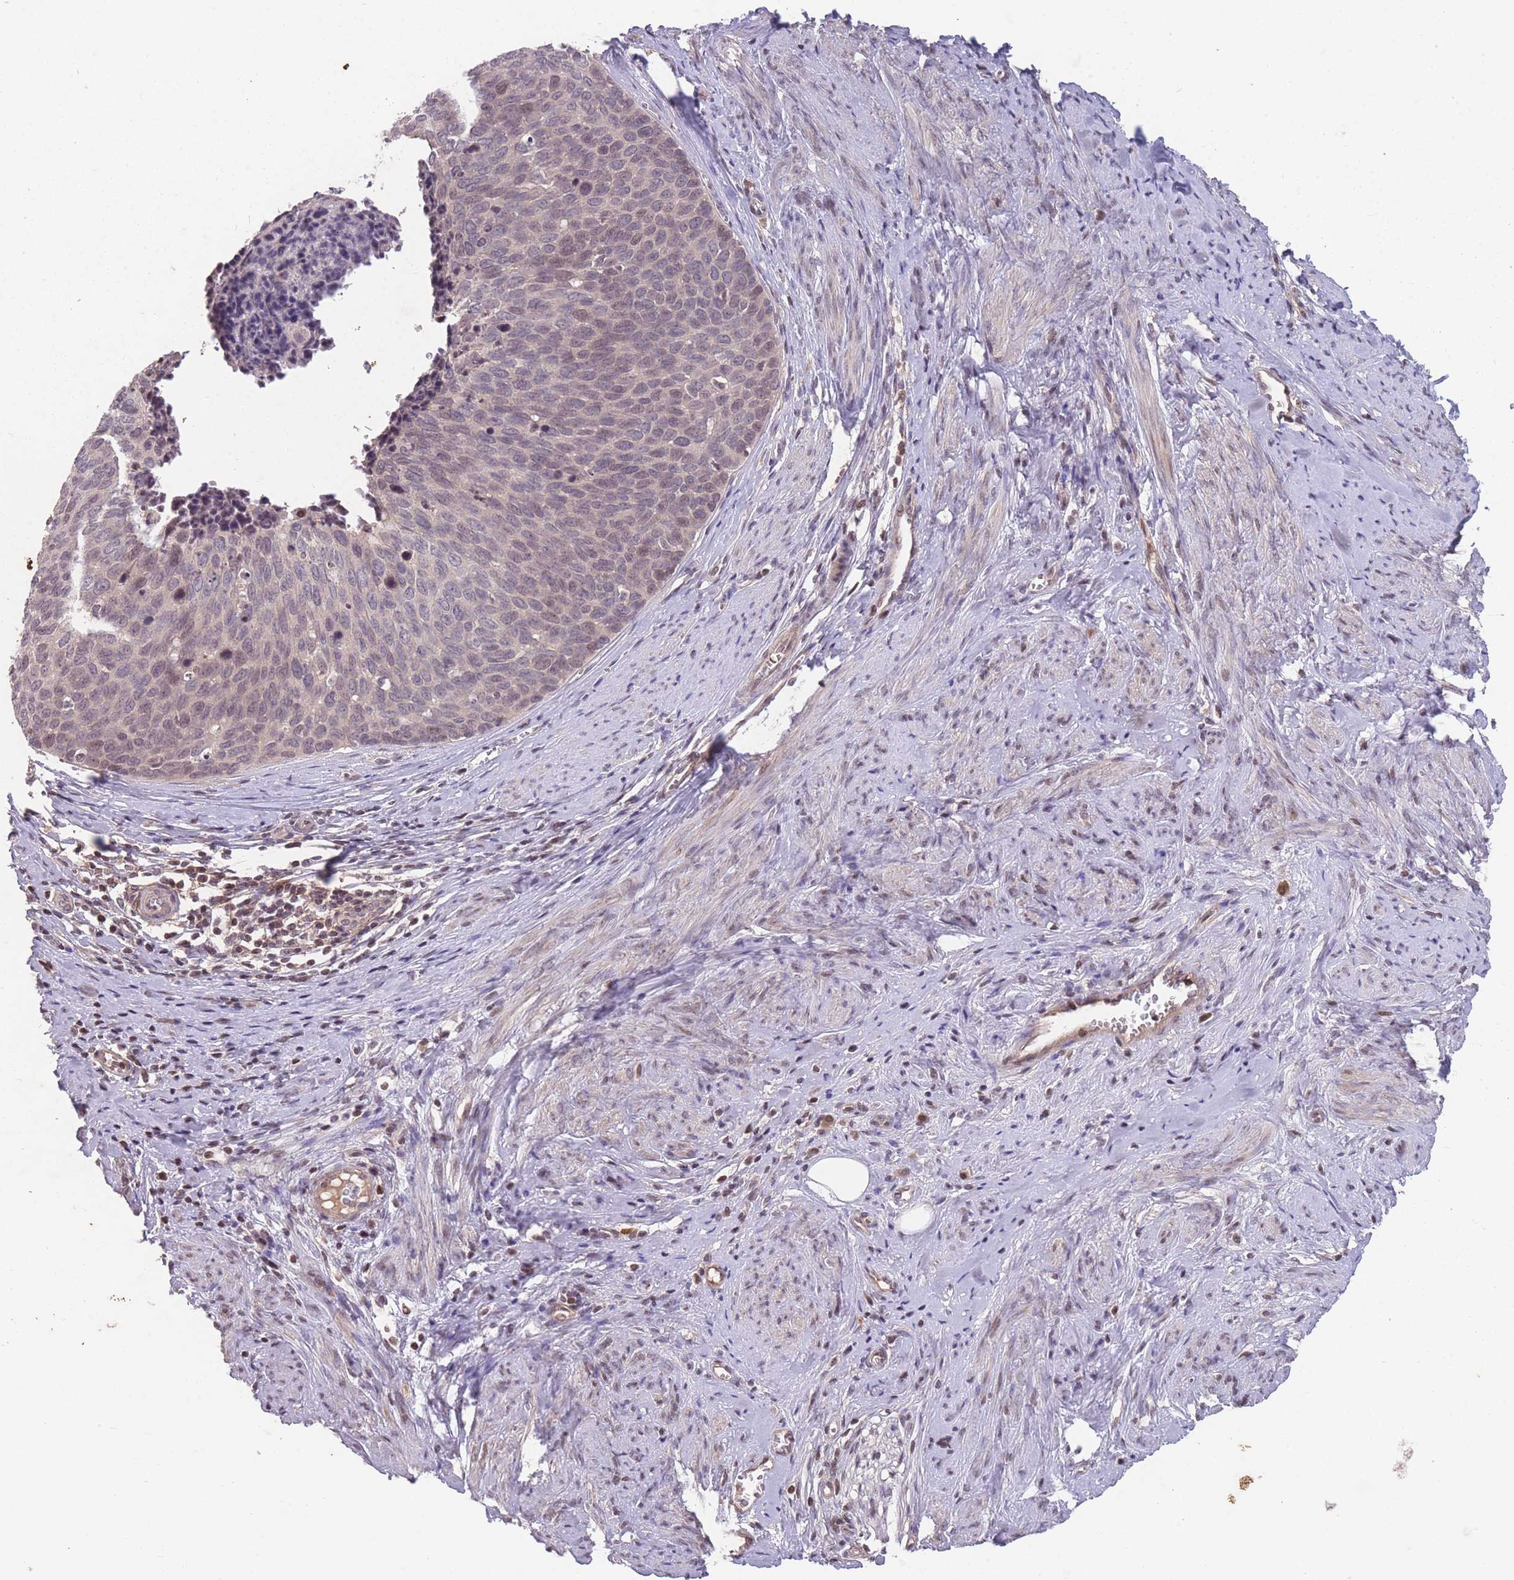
{"staining": {"intensity": "weak", "quantity": "<25%", "location": "nuclear"}, "tissue": "cervical cancer", "cell_type": "Tumor cells", "image_type": "cancer", "snomed": [{"axis": "morphology", "description": "Squamous cell carcinoma, NOS"}, {"axis": "topography", "description": "Cervix"}], "caption": "This is an immunohistochemistry image of human cervical cancer. There is no positivity in tumor cells.", "gene": "GGT5", "patient": {"sex": "female", "age": 80}}